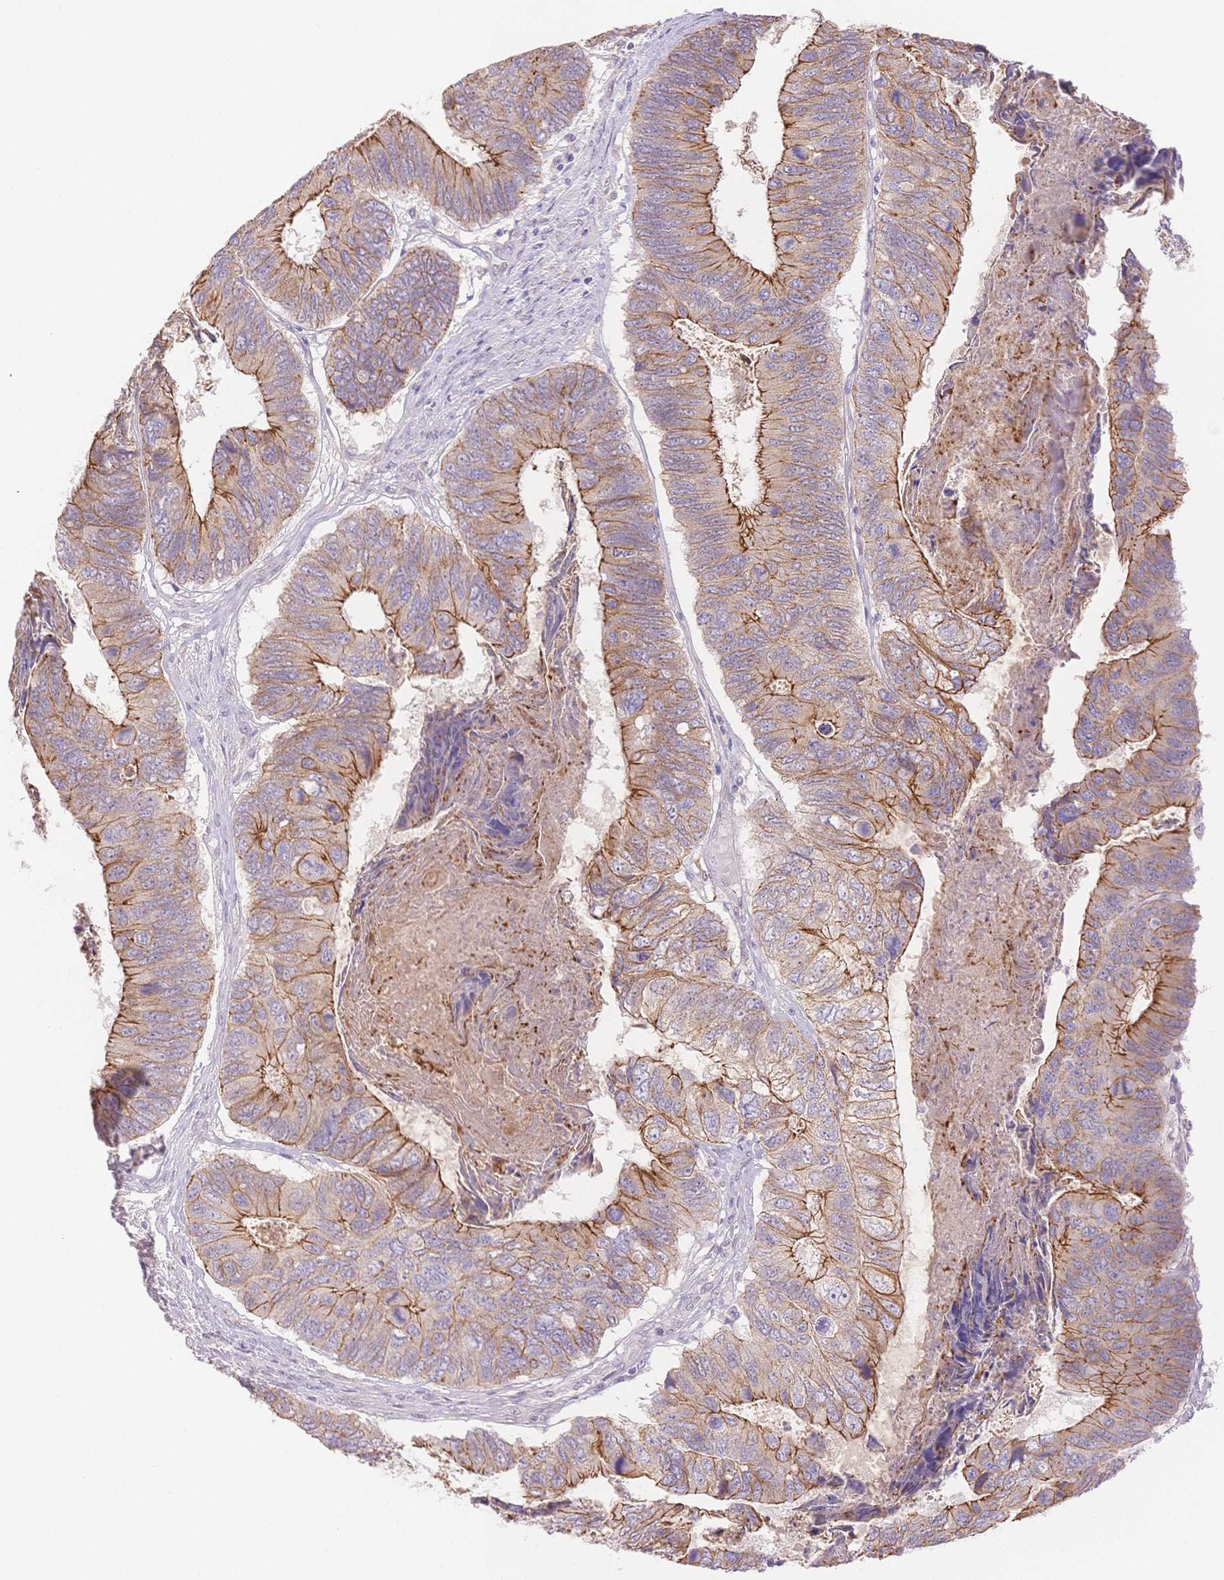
{"staining": {"intensity": "moderate", "quantity": "25%-75%", "location": "cytoplasmic/membranous"}, "tissue": "colorectal cancer", "cell_type": "Tumor cells", "image_type": "cancer", "snomed": [{"axis": "morphology", "description": "Adenocarcinoma, NOS"}, {"axis": "topography", "description": "Colon"}], "caption": "A histopathology image showing moderate cytoplasmic/membranous positivity in about 25%-75% of tumor cells in colorectal cancer, as visualized by brown immunohistochemical staining.", "gene": "WDR54", "patient": {"sex": "female", "age": 67}}